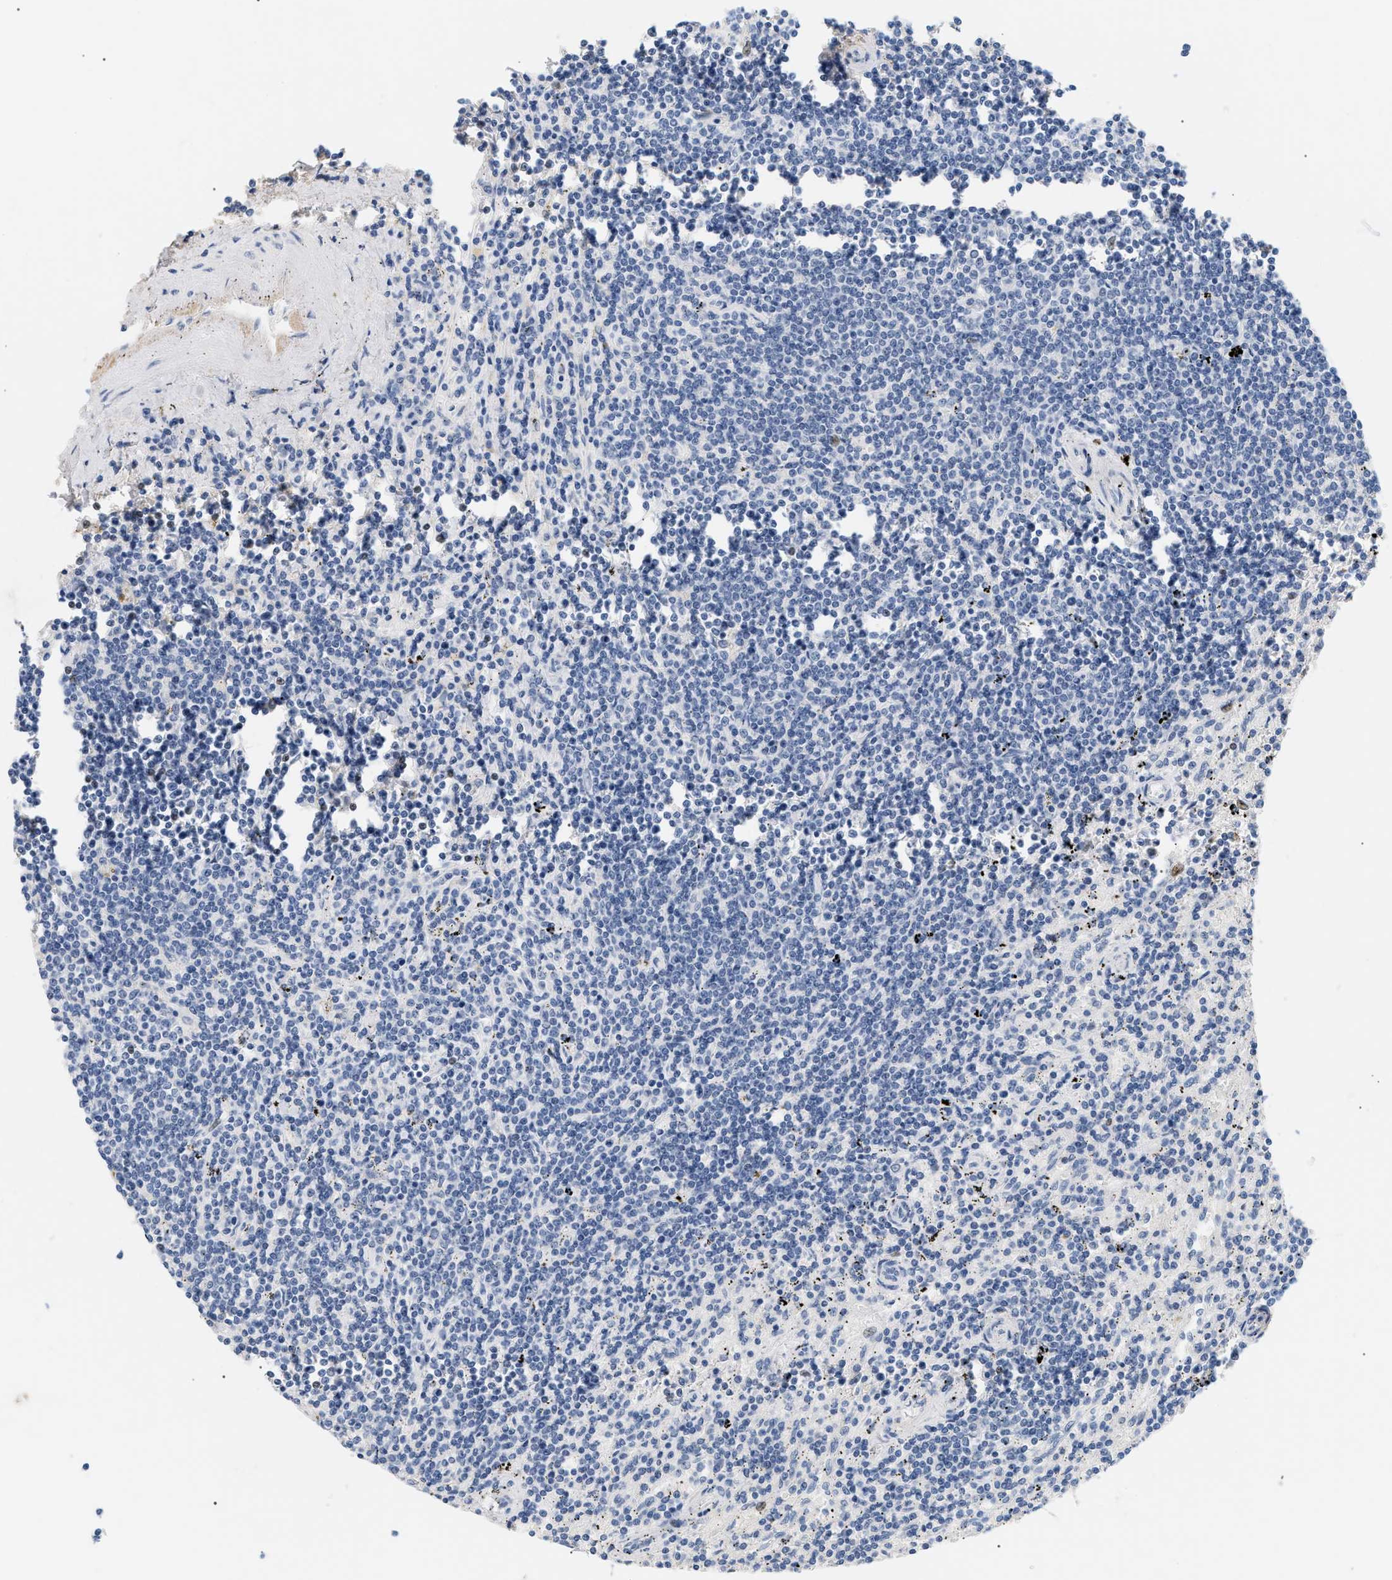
{"staining": {"intensity": "negative", "quantity": "none", "location": "none"}, "tissue": "lymphoma", "cell_type": "Tumor cells", "image_type": "cancer", "snomed": [{"axis": "morphology", "description": "Malignant lymphoma, non-Hodgkin's type, Low grade"}, {"axis": "topography", "description": "Spleen"}], "caption": "IHC of lymphoma exhibits no staining in tumor cells. (DAB IHC visualized using brightfield microscopy, high magnification).", "gene": "CFH", "patient": {"sex": "male", "age": 76}}